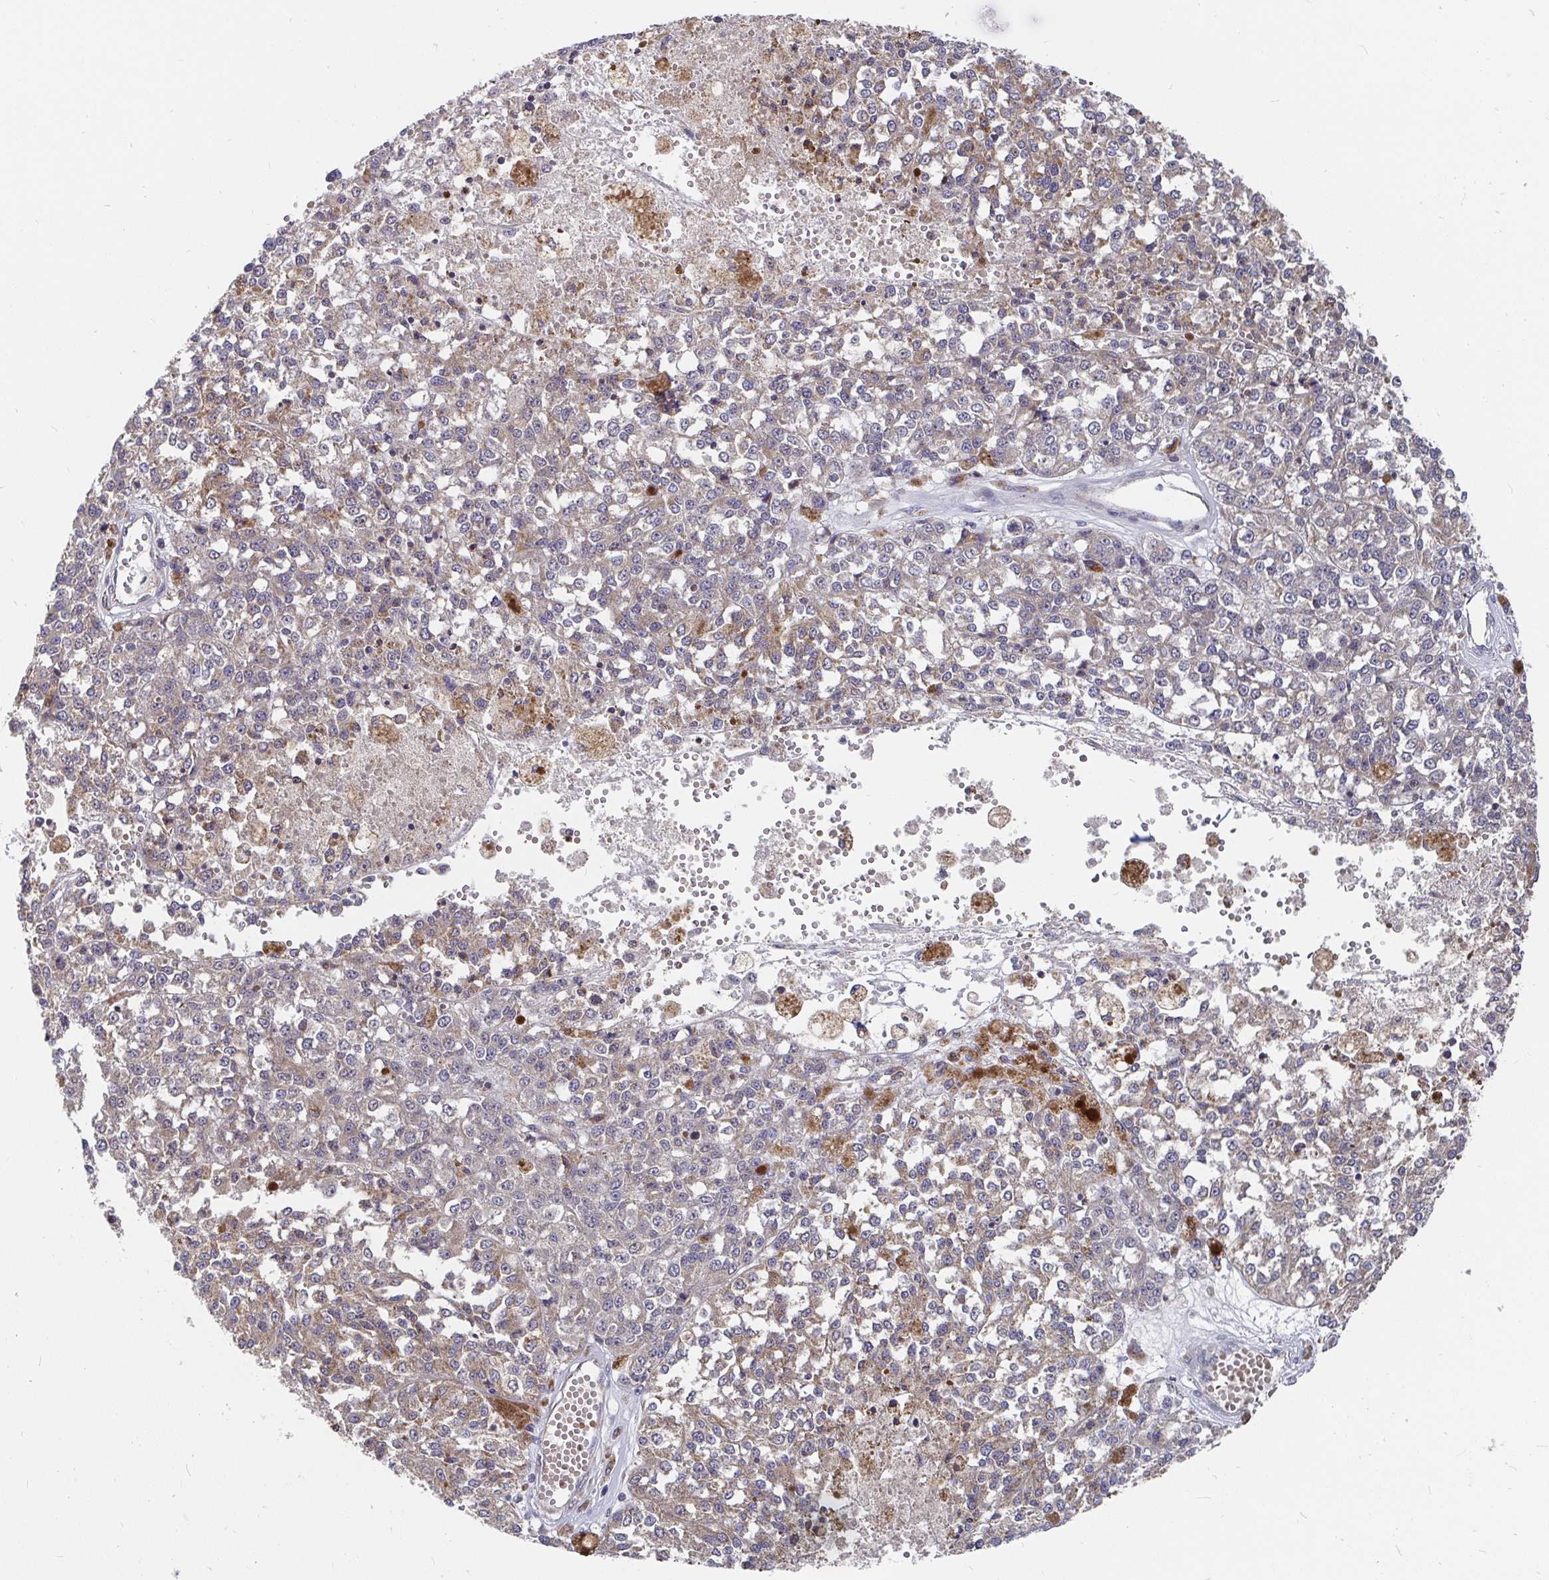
{"staining": {"intensity": "weak", "quantity": "25%-75%", "location": "cytoplasmic/membranous"}, "tissue": "melanoma", "cell_type": "Tumor cells", "image_type": "cancer", "snomed": [{"axis": "morphology", "description": "Malignant melanoma, Metastatic site"}, {"axis": "topography", "description": "Lymph node"}], "caption": "Weak cytoplasmic/membranous protein staining is seen in about 25%-75% of tumor cells in malignant melanoma (metastatic site). The protein of interest is stained brown, and the nuclei are stained in blue (DAB (3,3'-diaminobenzidine) IHC with brightfield microscopy, high magnification).", "gene": "PDF", "patient": {"sex": "female", "age": 64}}